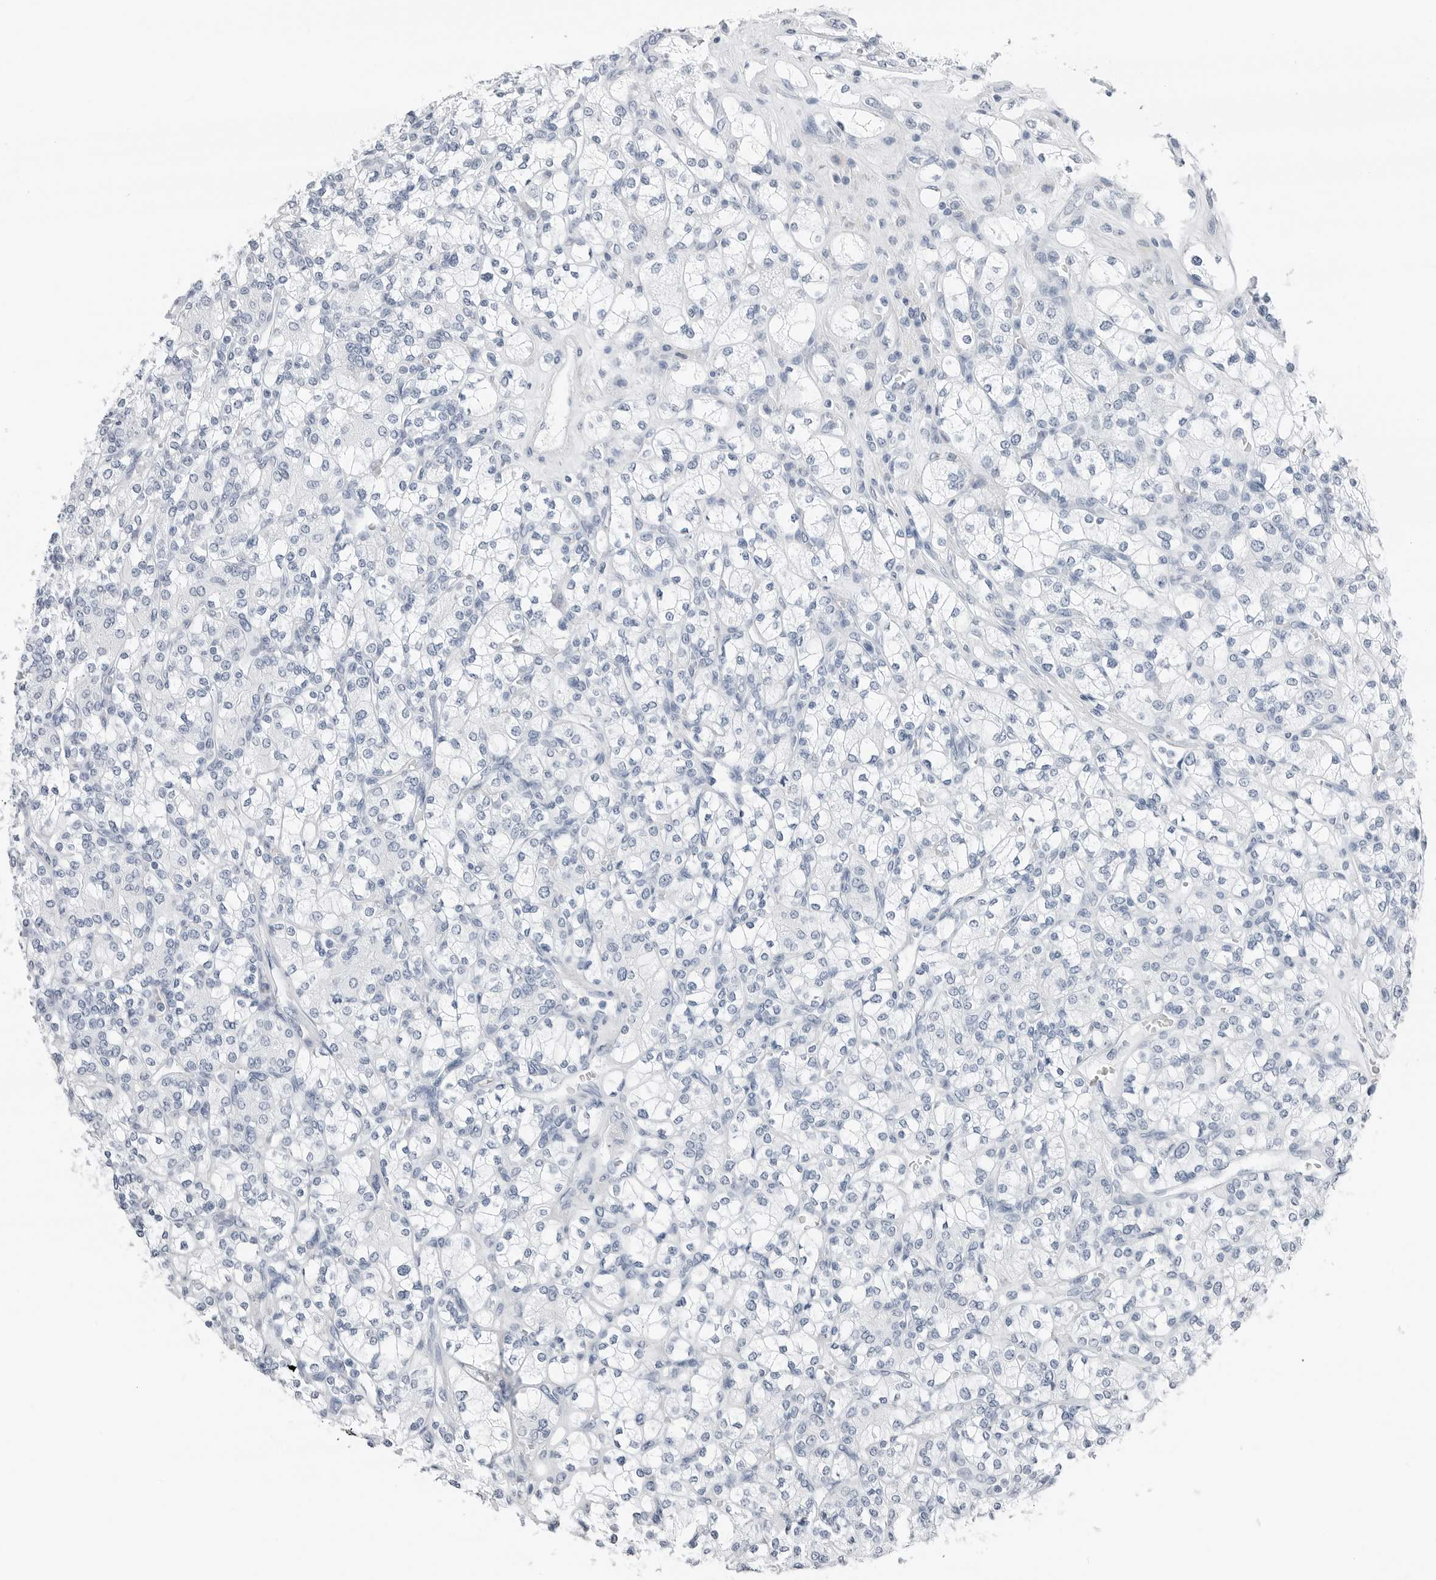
{"staining": {"intensity": "negative", "quantity": "none", "location": "none"}, "tissue": "renal cancer", "cell_type": "Tumor cells", "image_type": "cancer", "snomed": [{"axis": "morphology", "description": "Adenocarcinoma, NOS"}, {"axis": "topography", "description": "Kidney"}], "caption": "Tumor cells are negative for brown protein staining in renal cancer (adenocarcinoma).", "gene": "SLPI", "patient": {"sex": "male", "age": 77}}